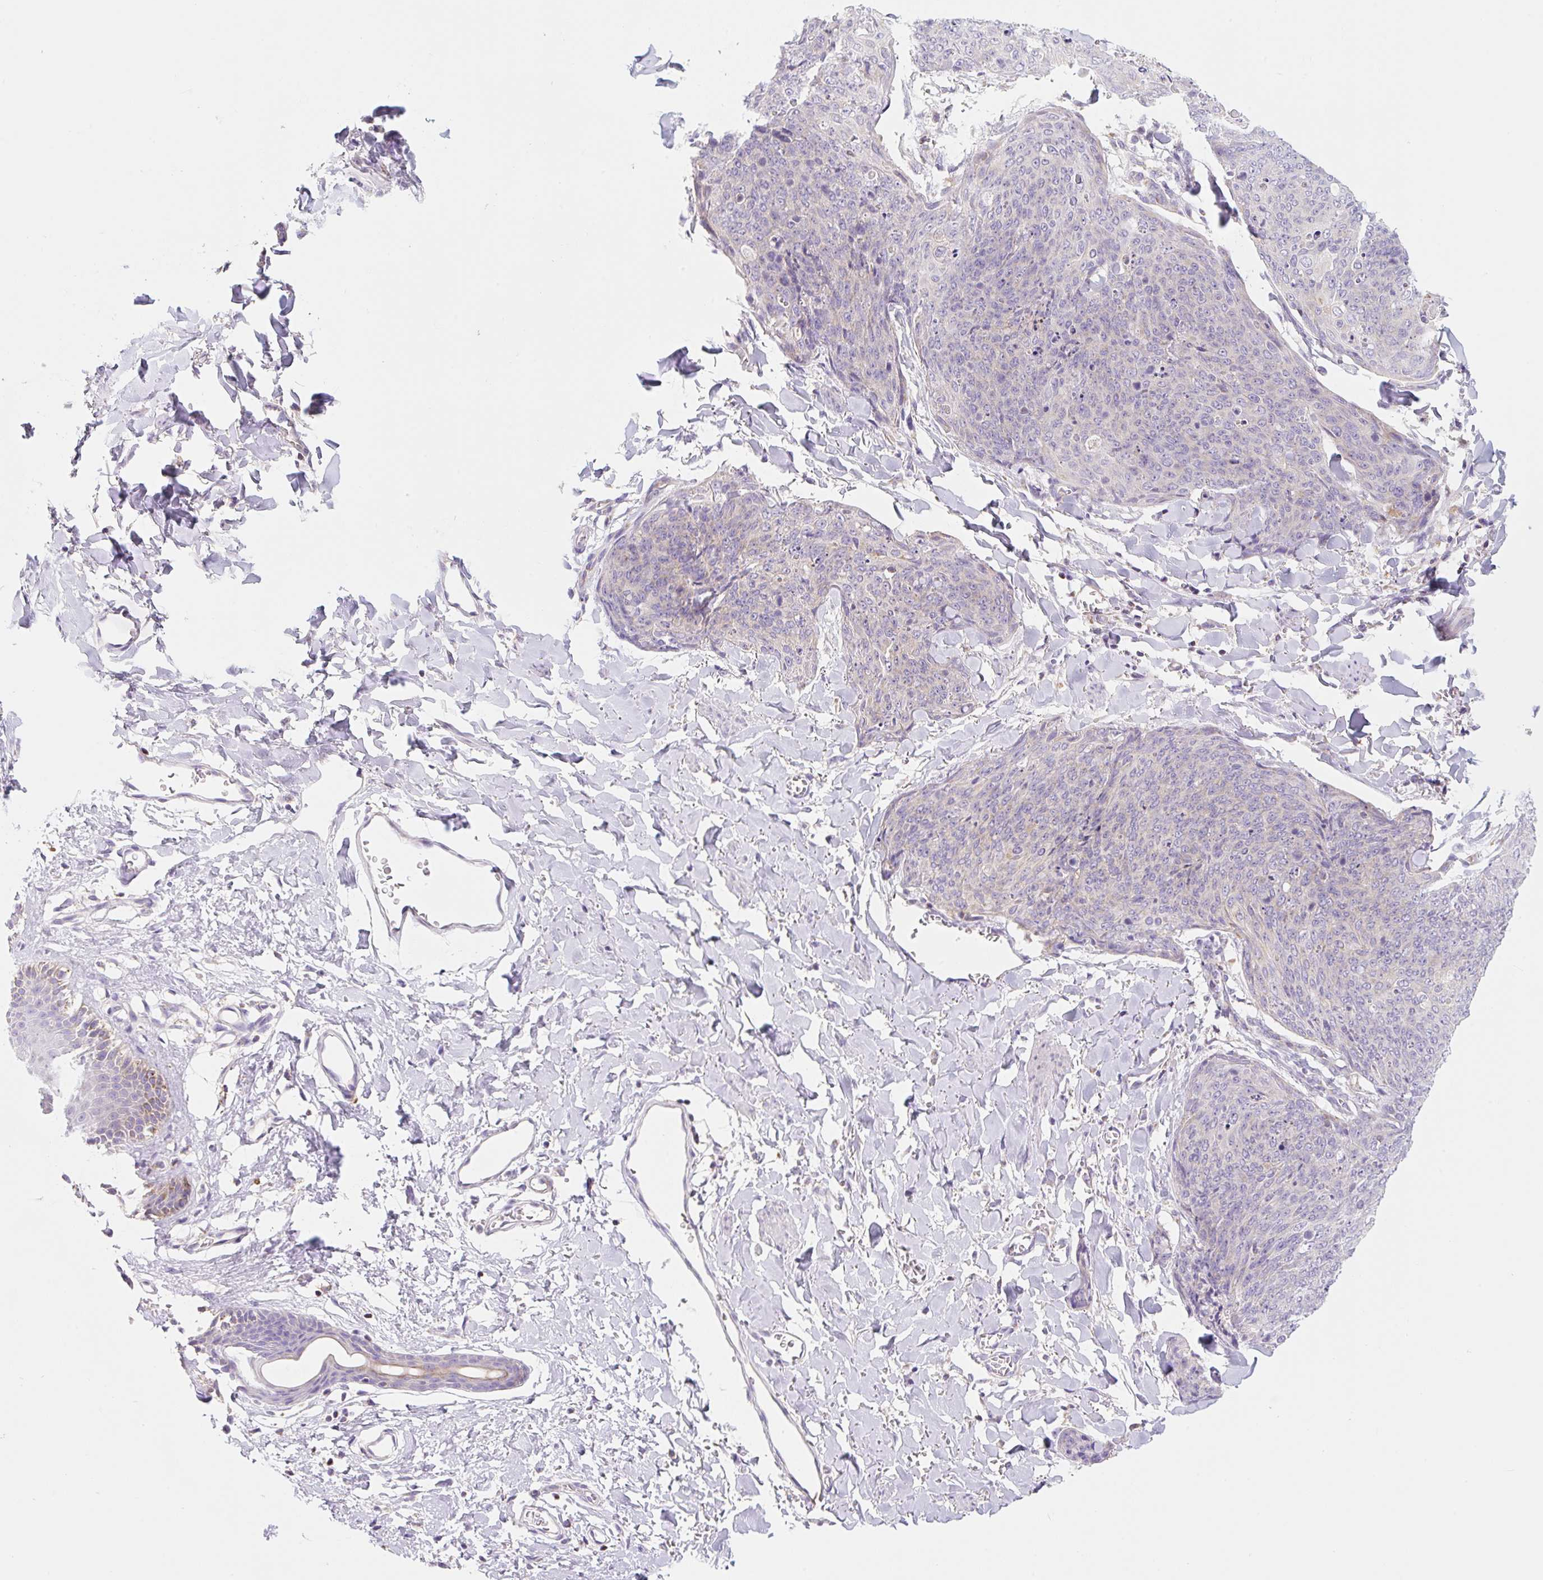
{"staining": {"intensity": "negative", "quantity": "none", "location": "none"}, "tissue": "skin cancer", "cell_type": "Tumor cells", "image_type": "cancer", "snomed": [{"axis": "morphology", "description": "Squamous cell carcinoma, NOS"}, {"axis": "topography", "description": "Skin"}, {"axis": "topography", "description": "Vulva"}], "caption": "The micrograph demonstrates no significant staining in tumor cells of squamous cell carcinoma (skin).", "gene": "FOCAD", "patient": {"sex": "female", "age": 85}}